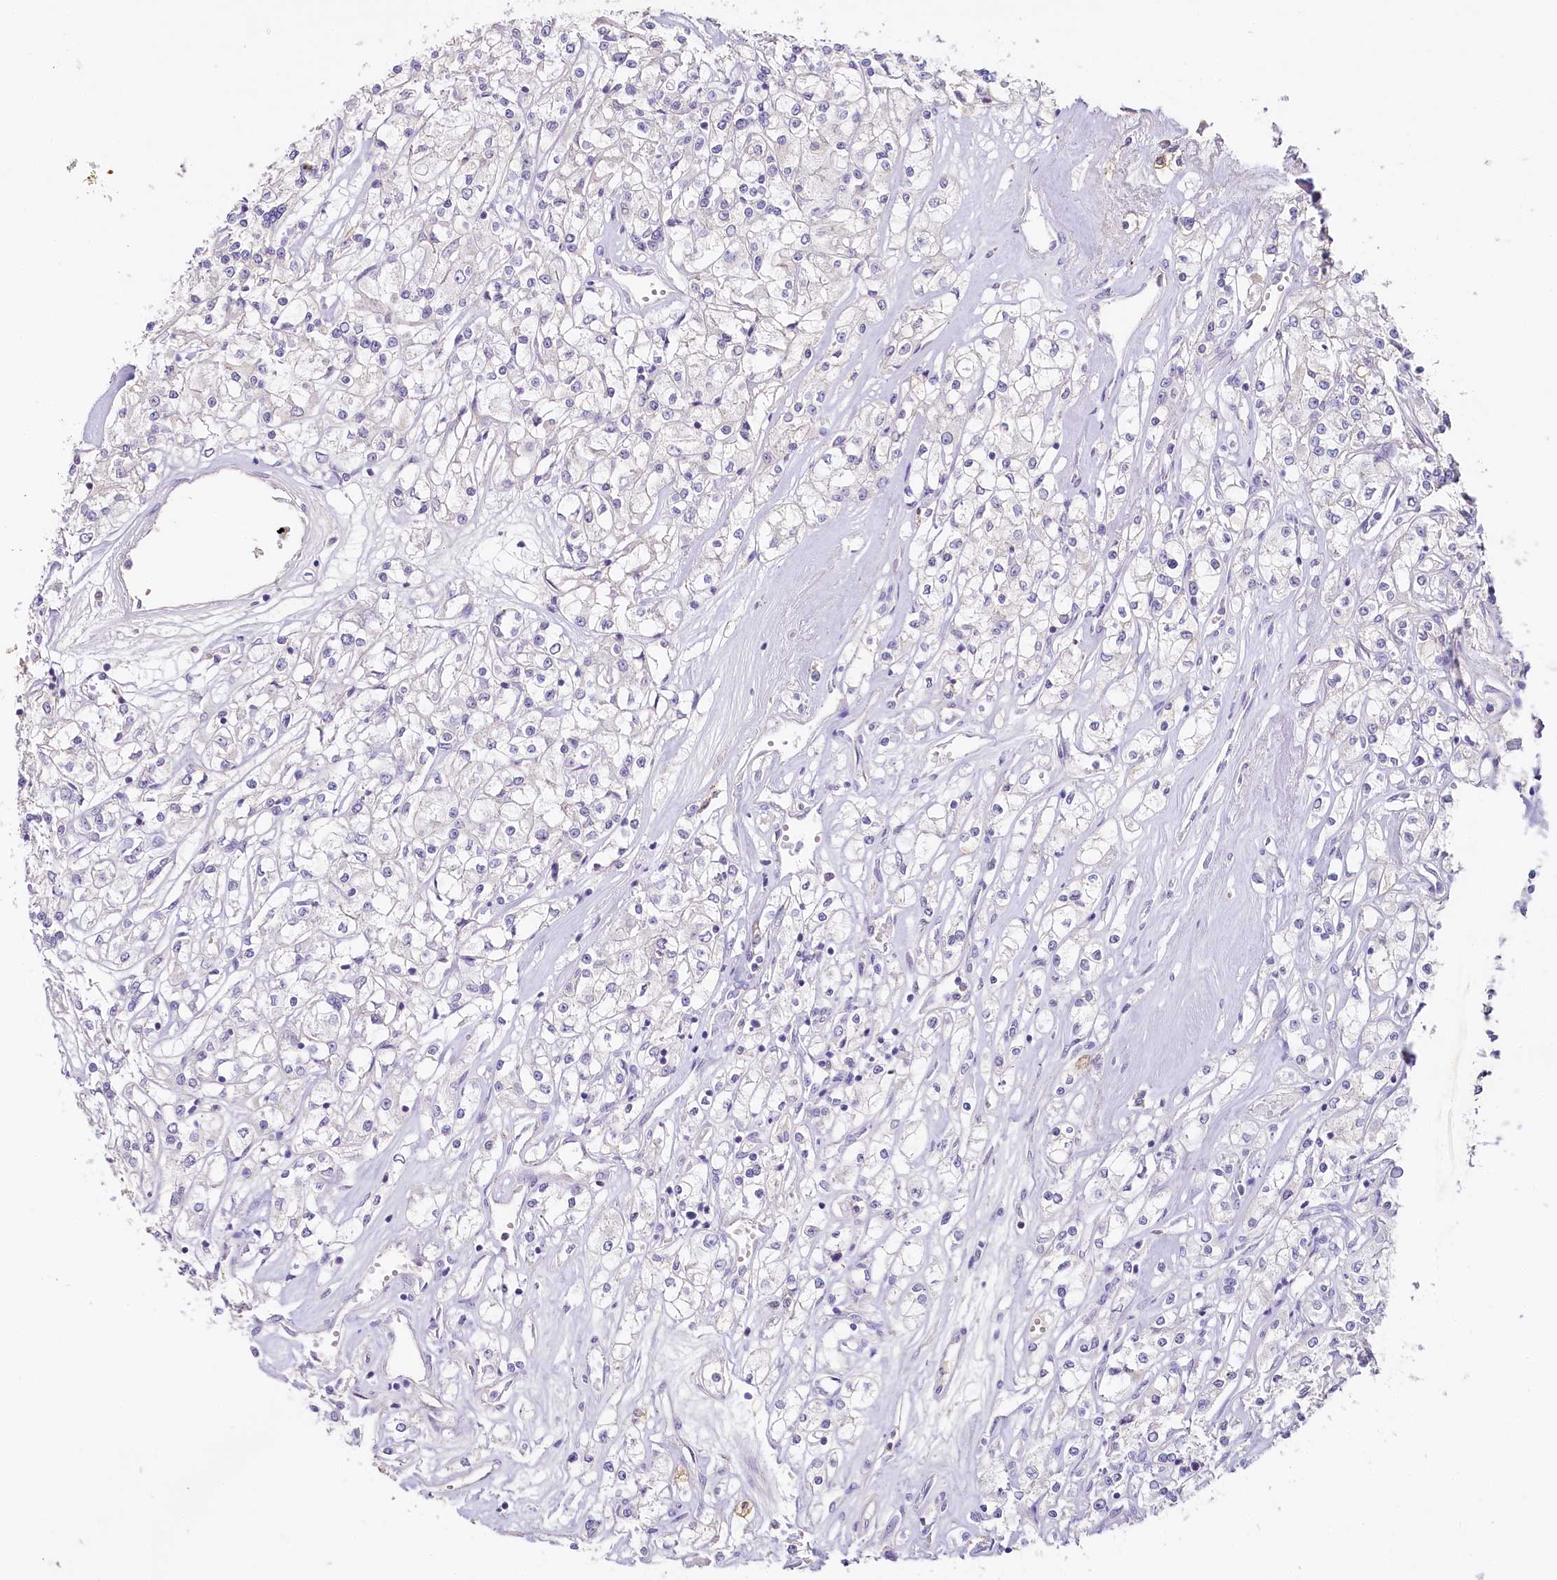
{"staining": {"intensity": "negative", "quantity": "none", "location": "none"}, "tissue": "renal cancer", "cell_type": "Tumor cells", "image_type": "cancer", "snomed": [{"axis": "morphology", "description": "Adenocarcinoma, NOS"}, {"axis": "topography", "description": "Kidney"}], "caption": "This histopathology image is of renal adenocarcinoma stained with IHC to label a protein in brown with the nuclei are counter-stained blue. There is no expression in tumor cells.", "gene": "HPD", "patient": {"sex": "female", "age": 59}}